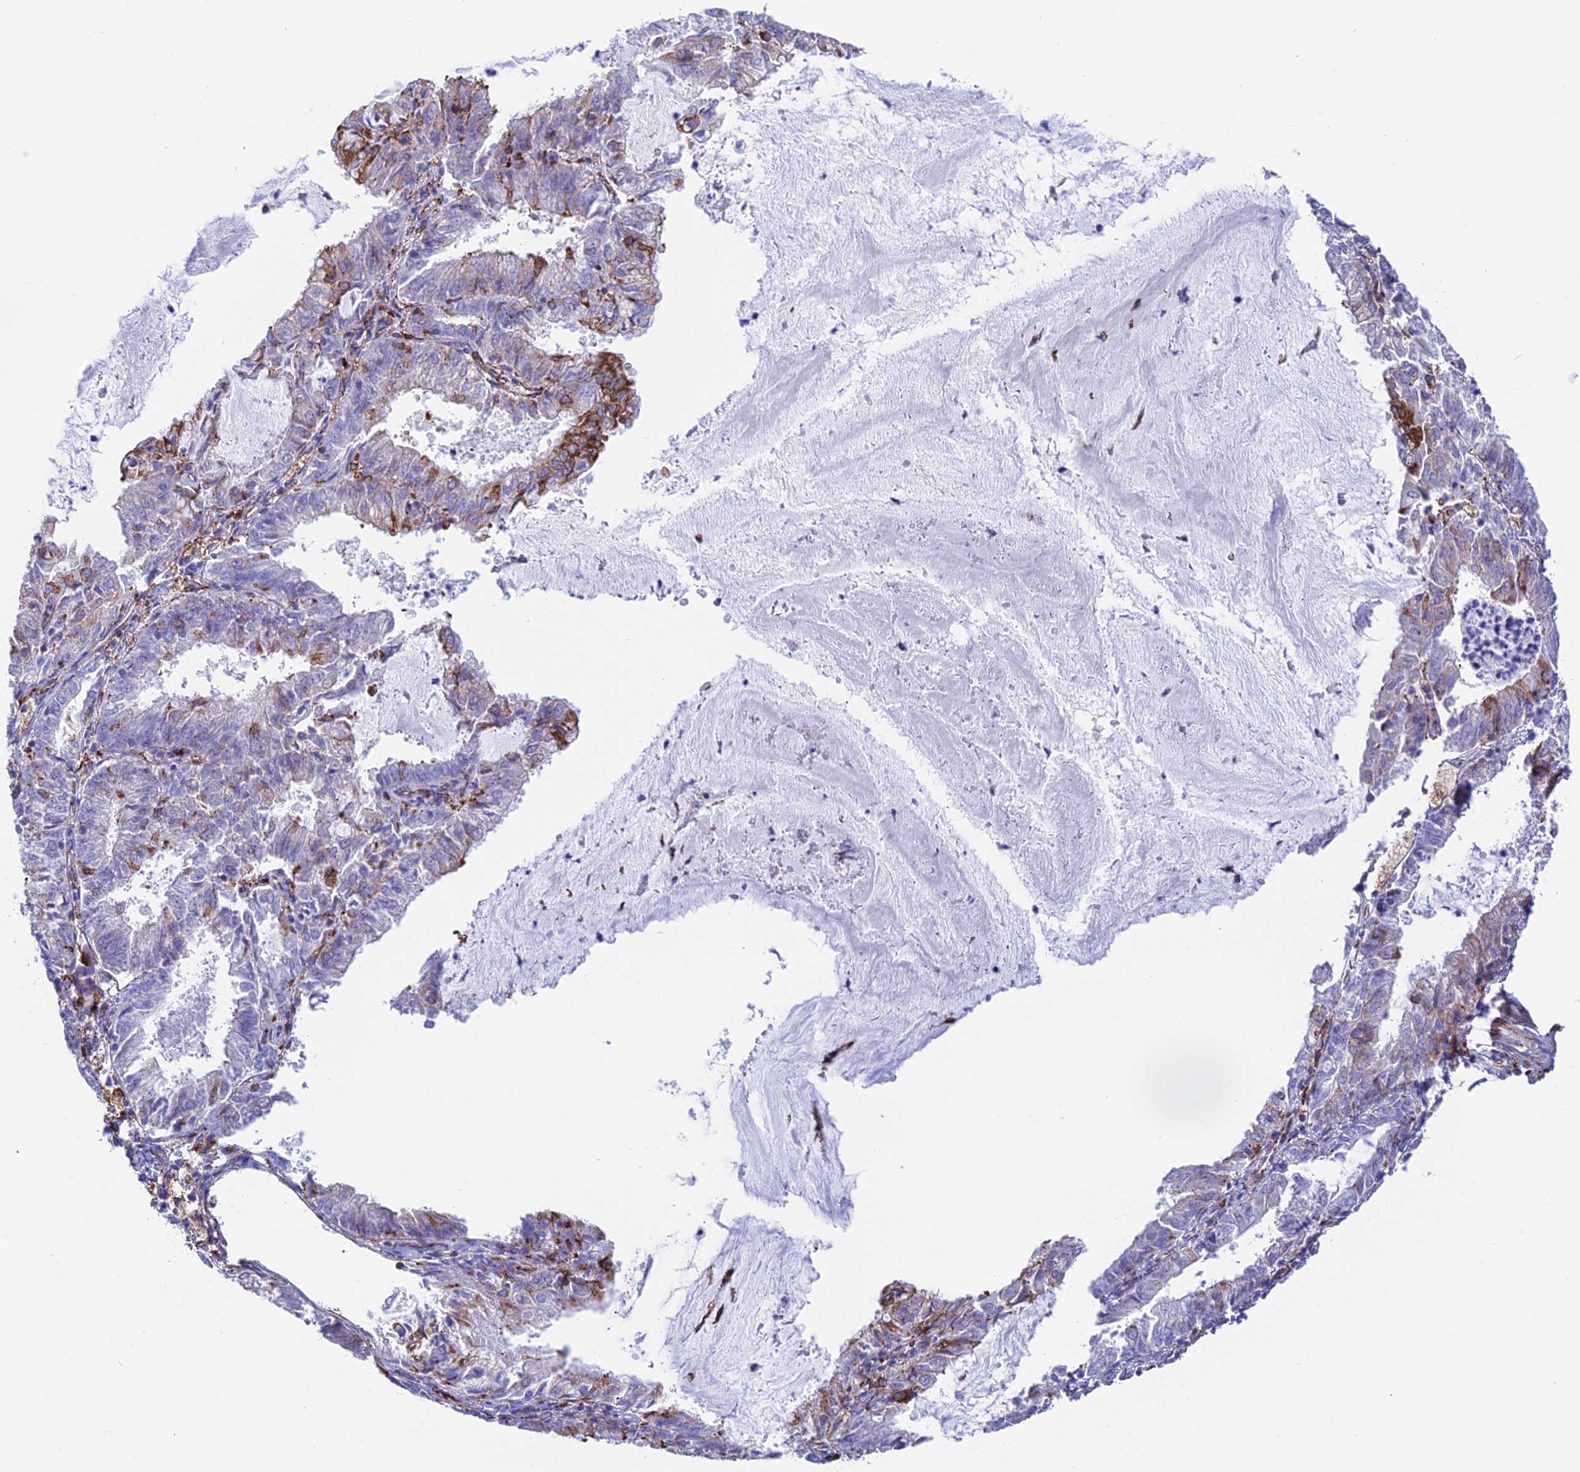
{"staining": {"intensity": "strong", "quantity": "<25%", "location": "cytoplasmic/membranous"}, "tissue": "endometrial cancer", "cell_type": "Tumor cells", "image_type": "cancer", "snomed": [{"axis": "morphology", "description": "Adenocarcinoma, NOS"}, {"axis": "topography", "description": "Endometrium"}], "caption": "Immunohistochemical staining of human endometrial cancer demonstrates strong cytoplasmic/membranous protein positivity in about <25% of tumor cells. (brown staining indicates protein expression, while blue staining denotes nuclei).", "gene": "TUBGCP6", "patient": {"sex": "female", "age": 57}}